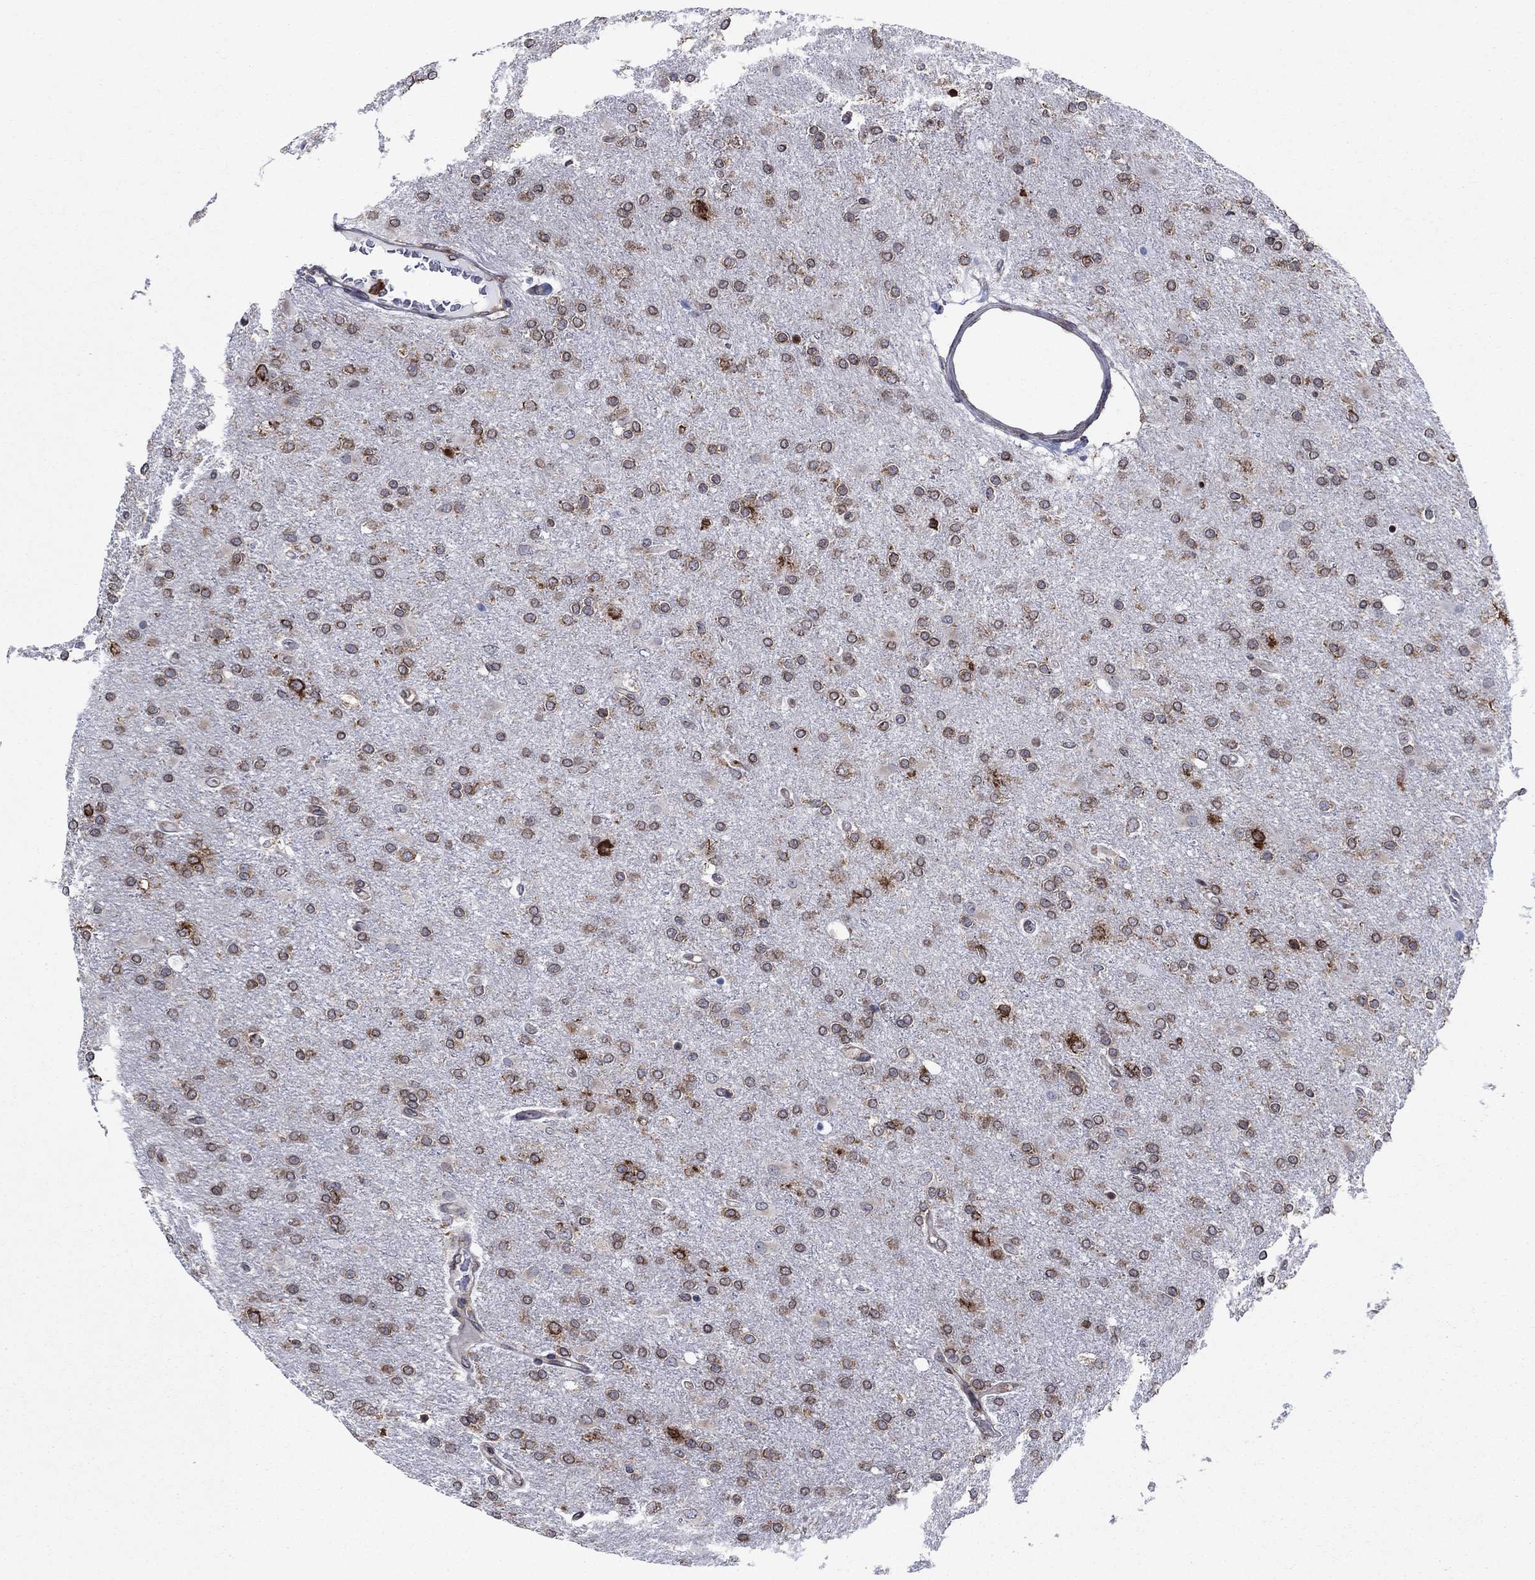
{"staining": {"intensity": "moderate", "quantity": ">75%", "location": "cytoplasmic/membranous"}, "tissue": "glioma", "cell_type": "Tumor cells", "image_type": "cancer", "snomed": [{"axis": "morphology", "description": "Glioma, malignant, High grade"}, {"axis": "topography", "description": "Cerebral cortex"}], "caption": "Protein expression analysis of malignant glioma (high-grade) demonstrates moderate cytoplasmic/membranous positivity in about >75% of tumor cells.", "gene": "YBX1", "patient": {"sex": "male", "age": 70}}